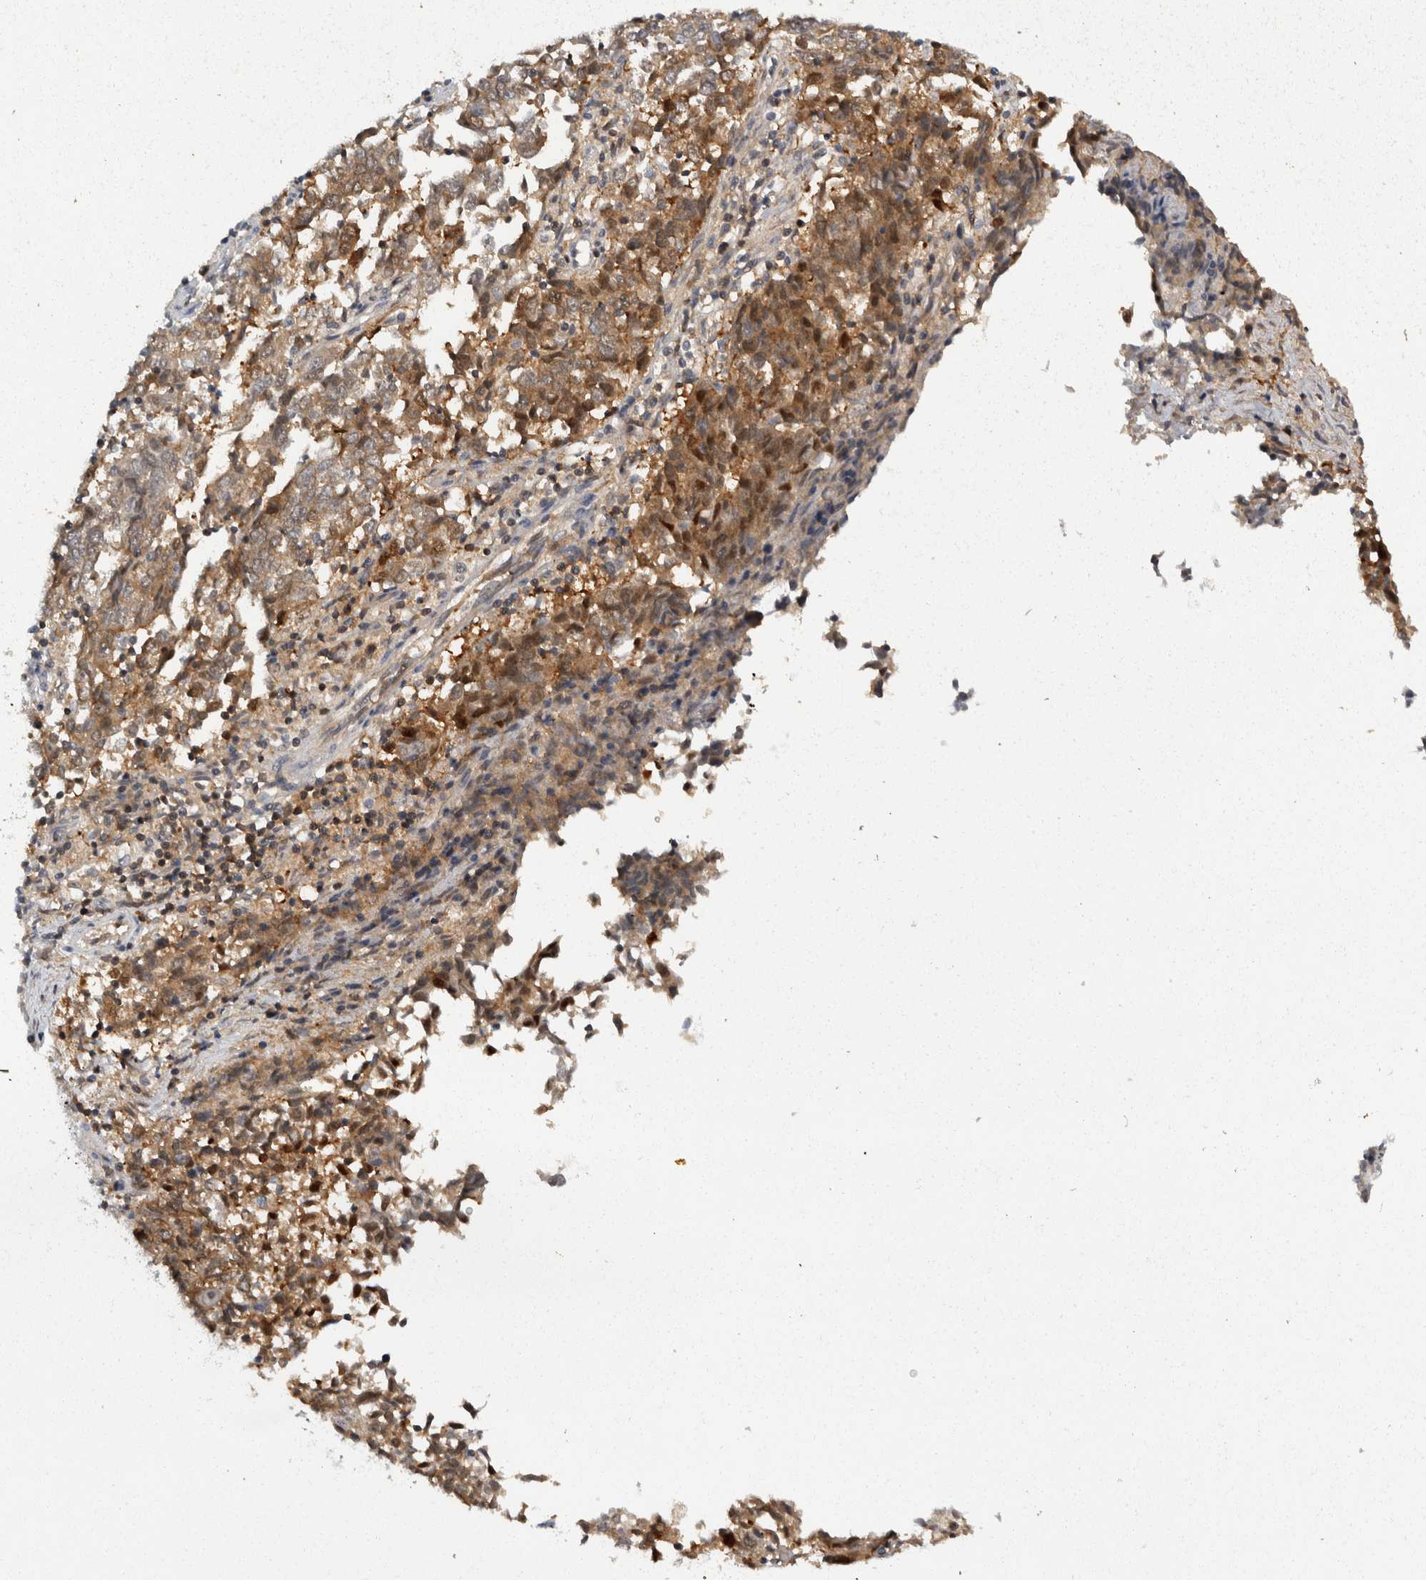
{"staining": {"intensity": "weak", "quantity": ">75%", "location": "cytoplasmic/membranous"}, "tissue": "endometrial cancer", "cell_type": "Tumor cells", "image_type": "cancer", "snomed": [{"axis": "morphology", "description": "Adenocarcinoma, NOS"}, {"axis": "topography", "description": "Endometrium"}], "caption": "Immunohistochemical staining of human endometrial cancer (adenocarcinoma) reveals low levels of weak cytoplasmic/membranous staining in approximately >75% of tumor cells.", "gene": "ACAT2", "patient": {"sex": "female", "age": 80}}